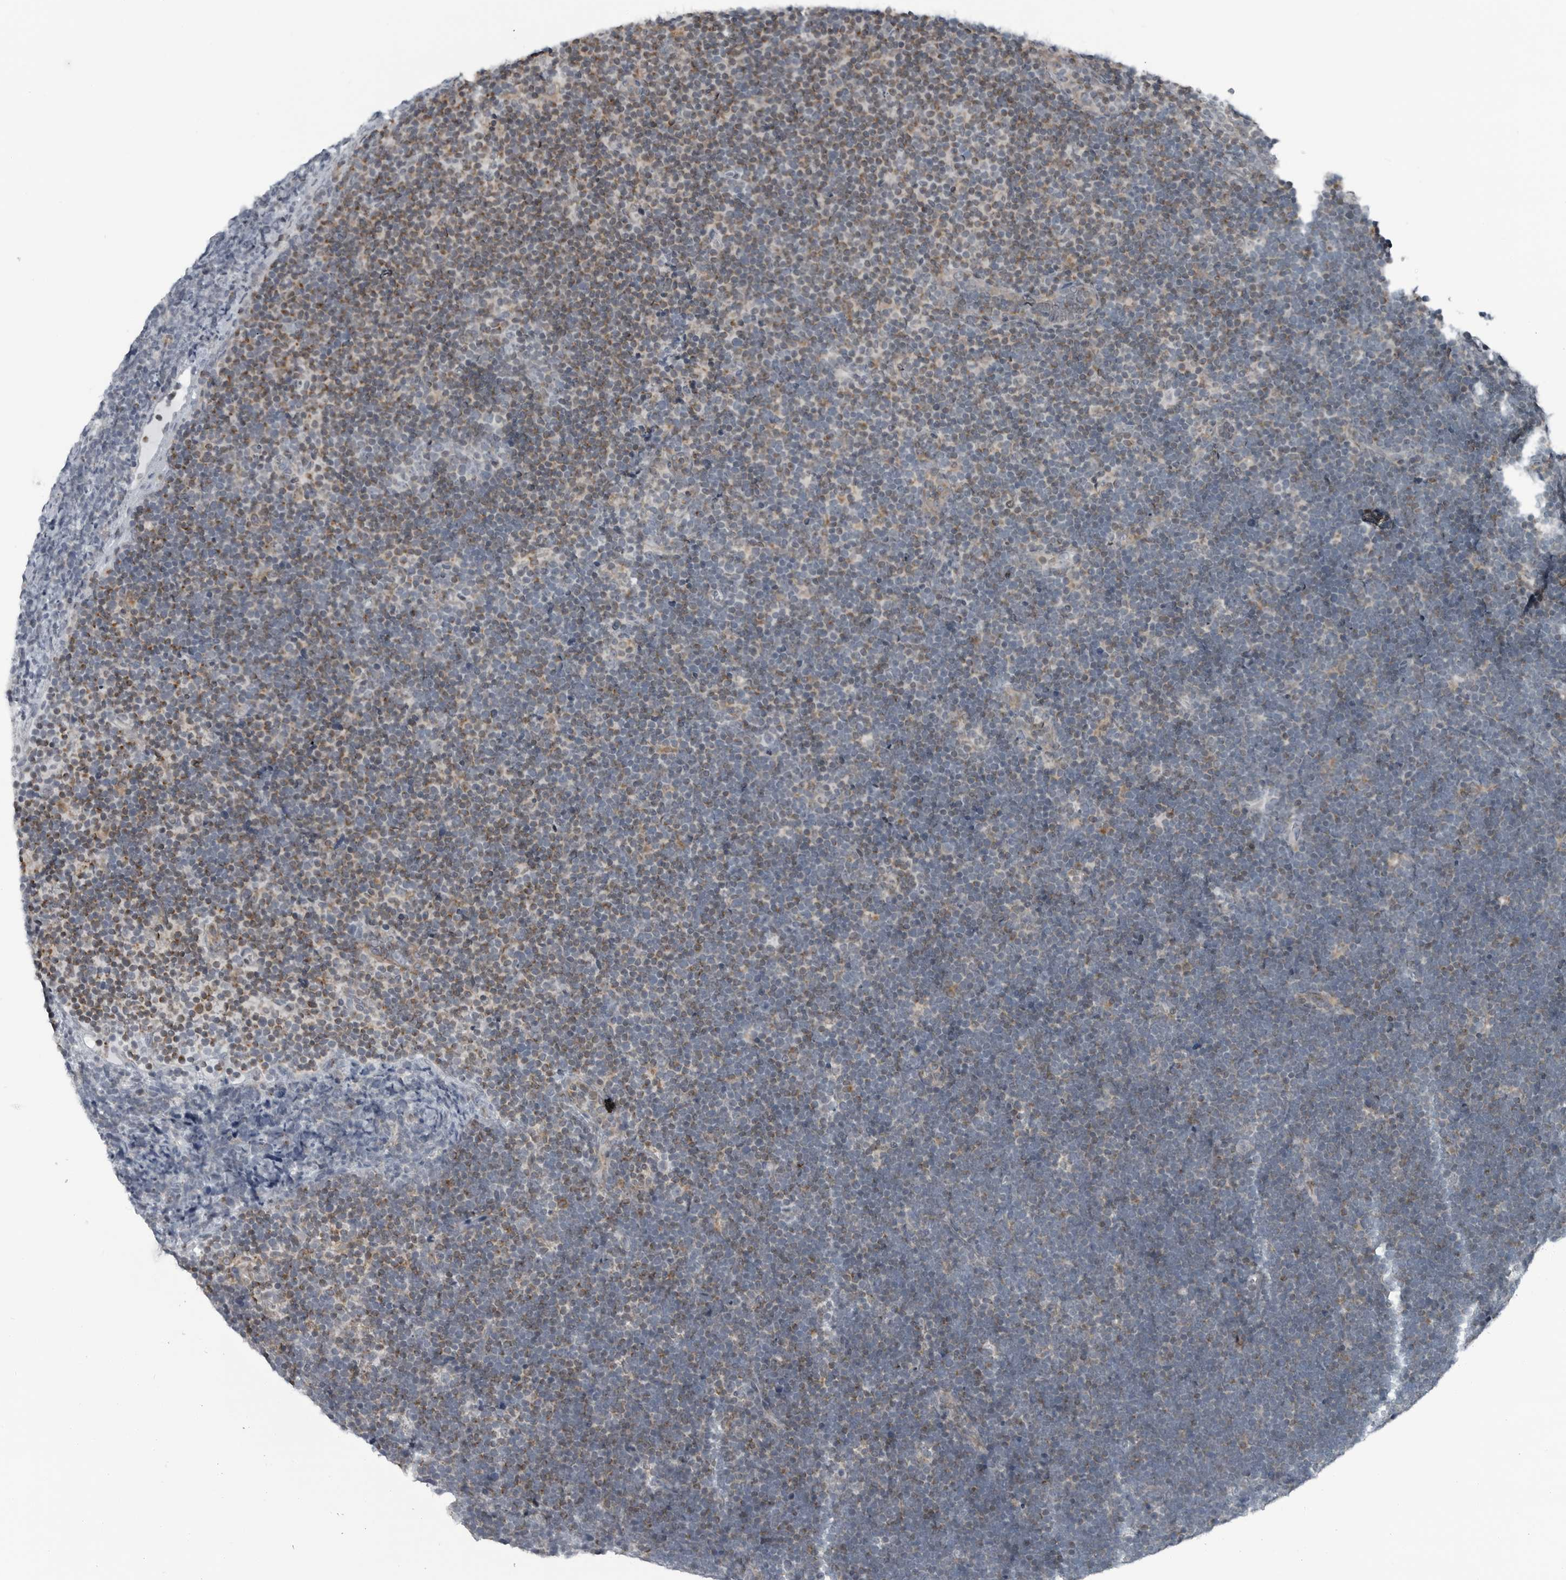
{"staining": {"intensity": "weak", "quantity": "25%-75%", "location": "cytoplasmic/membranous"}, "tissue": "lymphoma", "cell_type": "Tumor cells", "image_type": "cancer", "snomed": [{"axis": "morphology", "description": "Malignant lymphoma, non-Hodgkin's type, High grade"}, {"axis": "topography", "description": "Lymph node"}], "caption": "Human lymphoma stained with a protein marker demonstrates weak staining in tumor cells.", "gene": "GAK", "patient": {"sex": "male", "age": 13}}